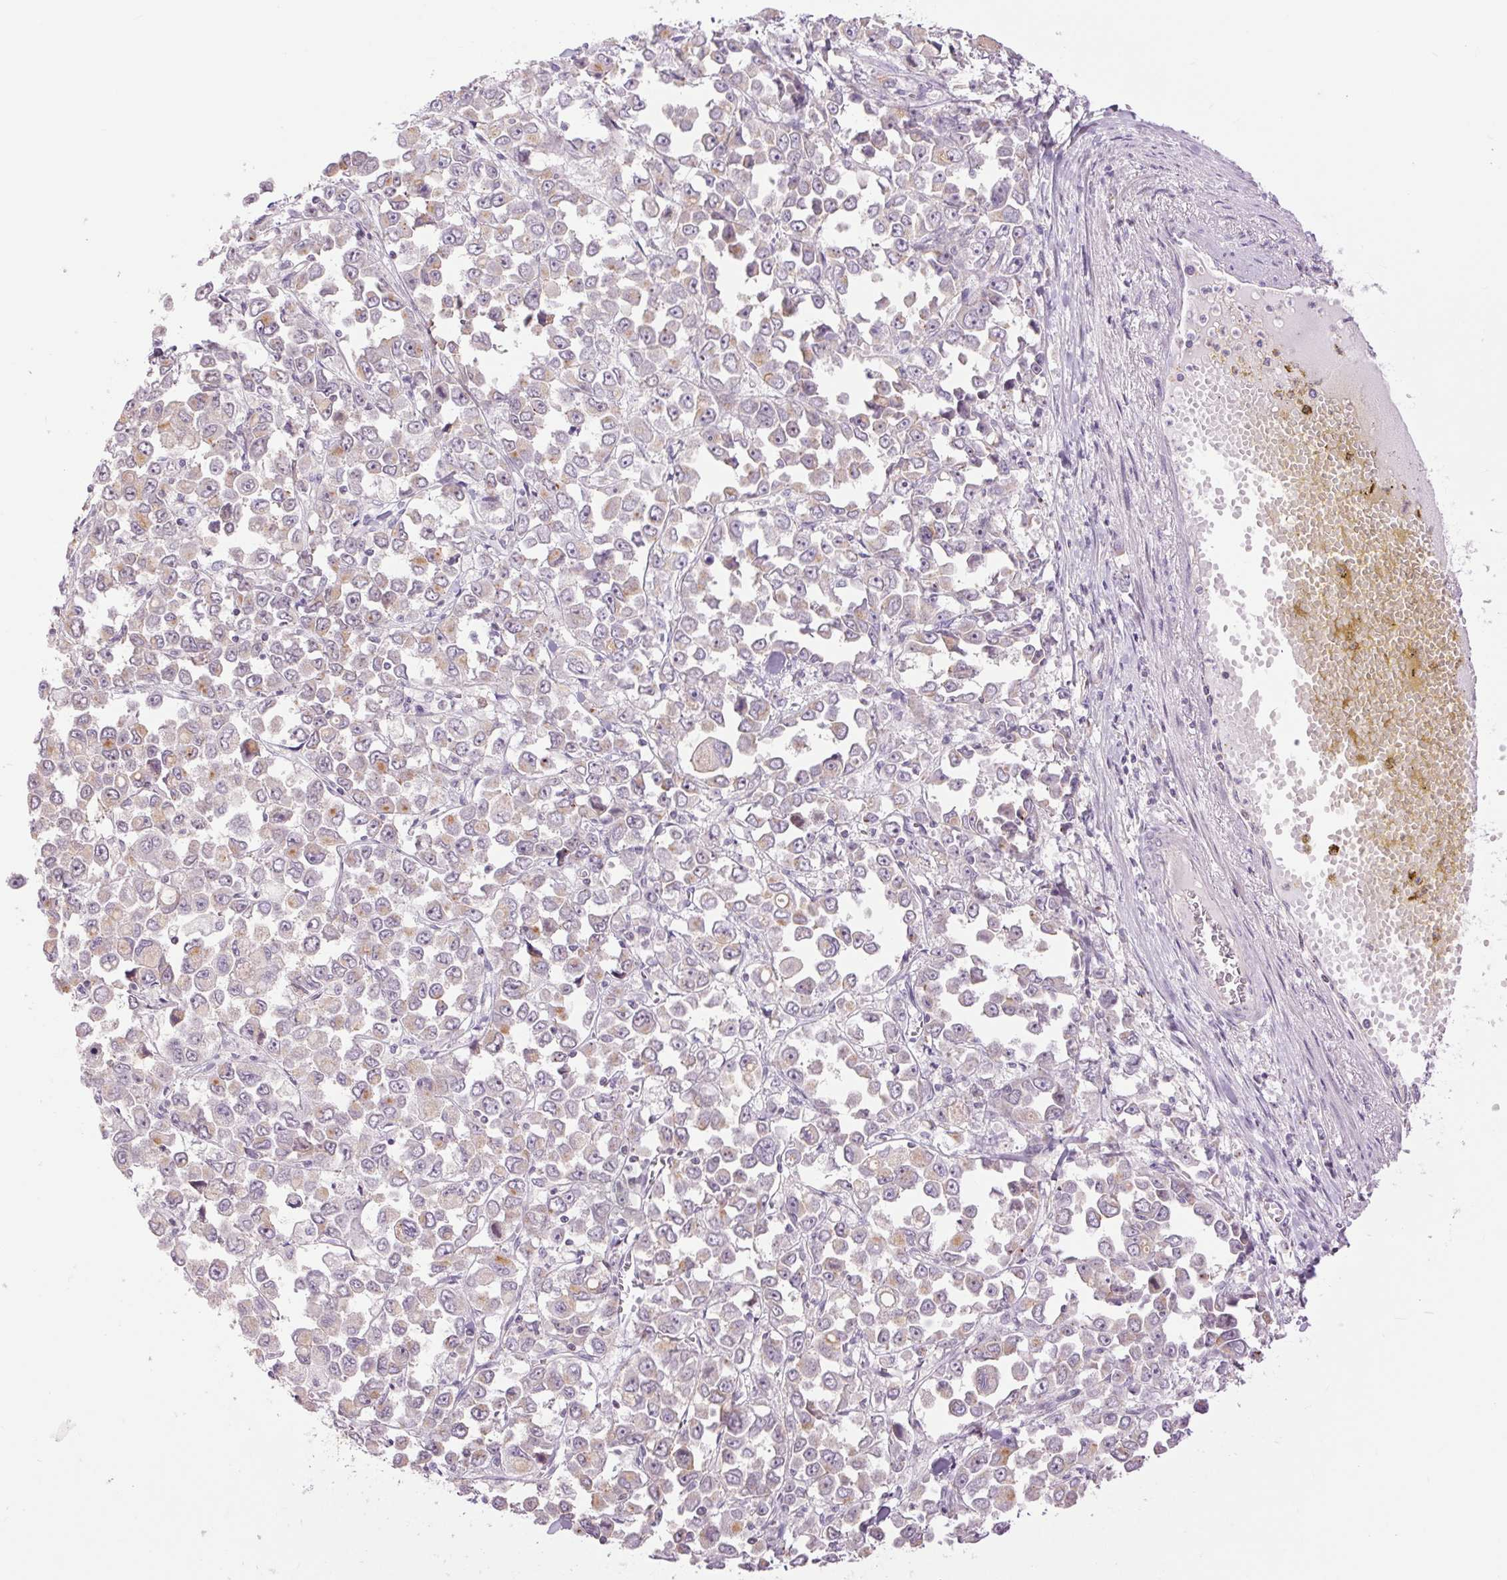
{"staining": {"intensity": "weak", "quantity": "<25%", "location": "cytoplasmic/membranous"}, "tissue": "stomach cancer", "cell_type": "Tumor cells", "image_type": "cancer", "snomed": [{"axis": "morphology", "description": "Adenocarcinoma, NOS"}, {"axis": "topography", "description": "Stomach, upper"}], "caption": "Tumor cells show no significant protein staining in adenocarcinoma (stomach).", "gene": "CTNNA3", "patient": {"sex": "male", "age": 70}}